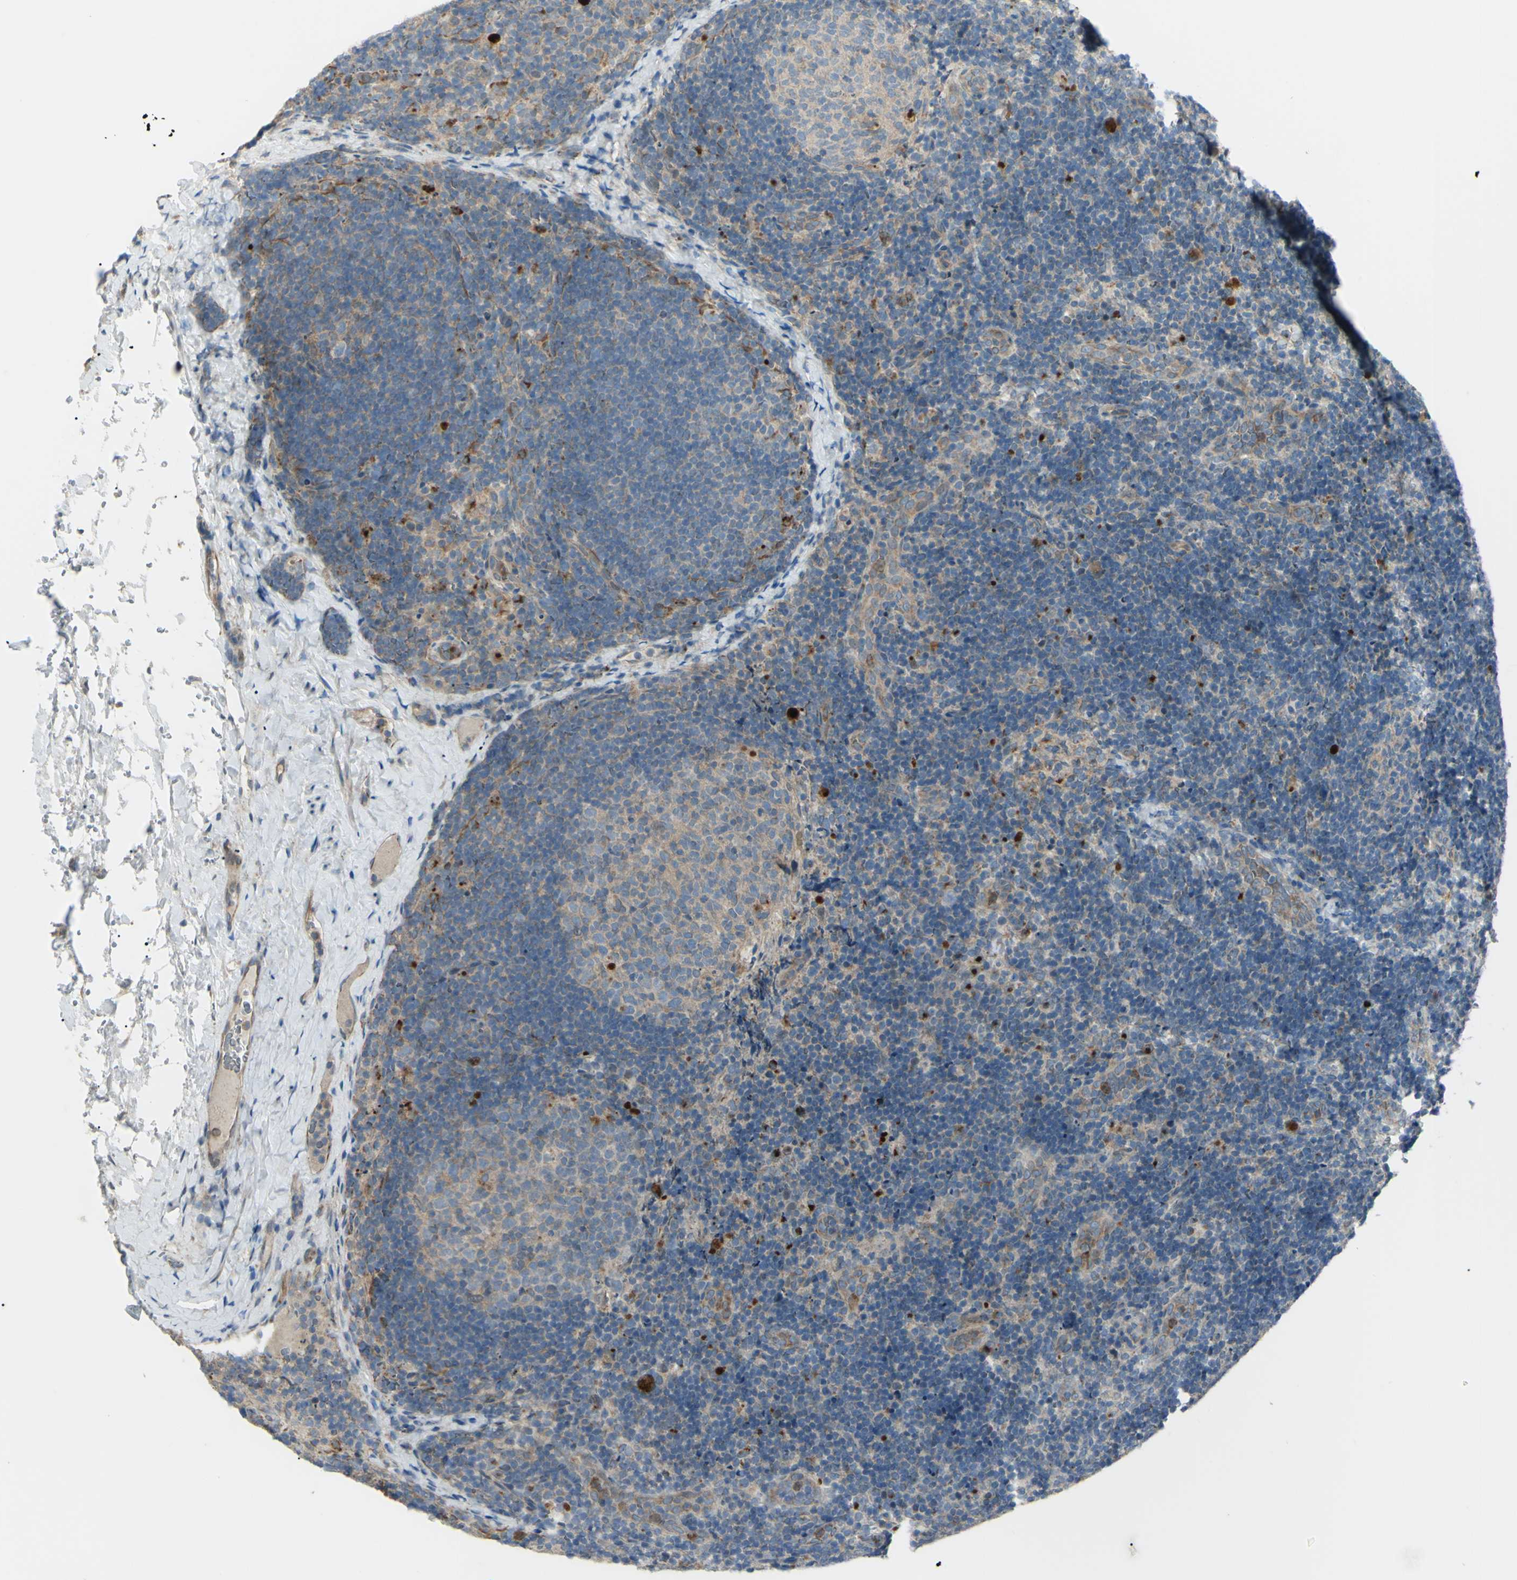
{"staining": {"intensity": "strong", "quantity": "<25%", "location": "cytoplasmic/membranous"}, "tissue": "lymph node", "cell_type": "Germinal center cells", "image_type": "normal", "snomed": [{"axis": "morphology", "description": "Normal tissue, NOS"}, {"axis": "topography", "description": "Lymph node"}], "caption": "Unremarkable lymph node displays strong cytoplasmic/membranous staining in approximately <25% of germinal center cells, visualized by immunohistochemistry.", "gene": "LMTK2", "patient": {"sex": "female", "age": 14}}